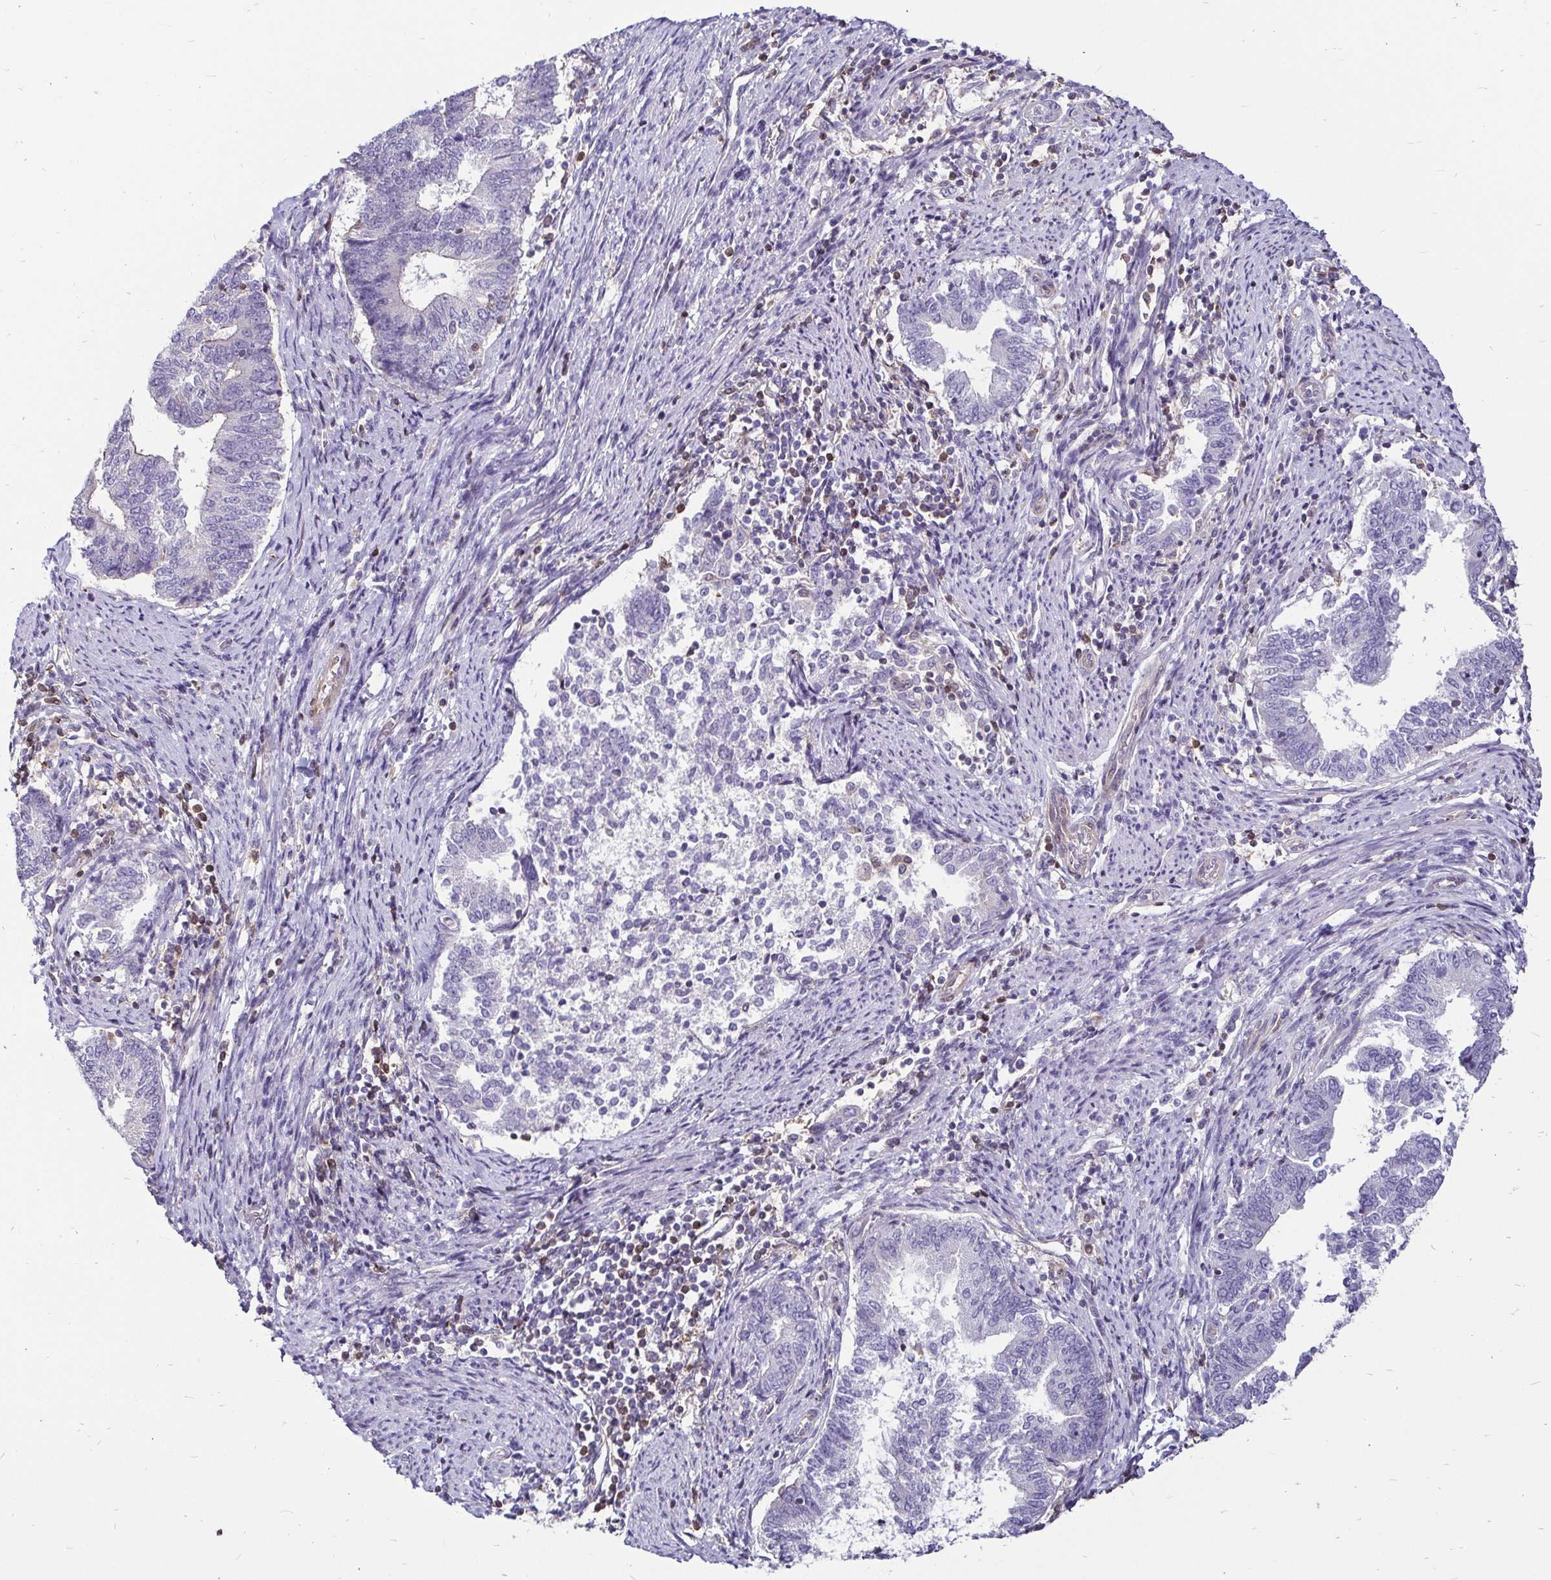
{"staining": {"intensity": "negative", "quantity": "none", "location": "none"}, "tissue": "endometrial cancer", "cell_type": "Tumor cells", "image_type": "cancer", "snomed": [{"axis": "morphology", "description": "Adenocarcinoma, NOS"}, {"axis": "topography", "description": "Endometrium"}], "caption": "Tumor cells are negative for protein expression in human endometrial cancer (adenocarcinoma).", "gene": "ZFP1", "patient": {"sex": "female", "age": 65}}